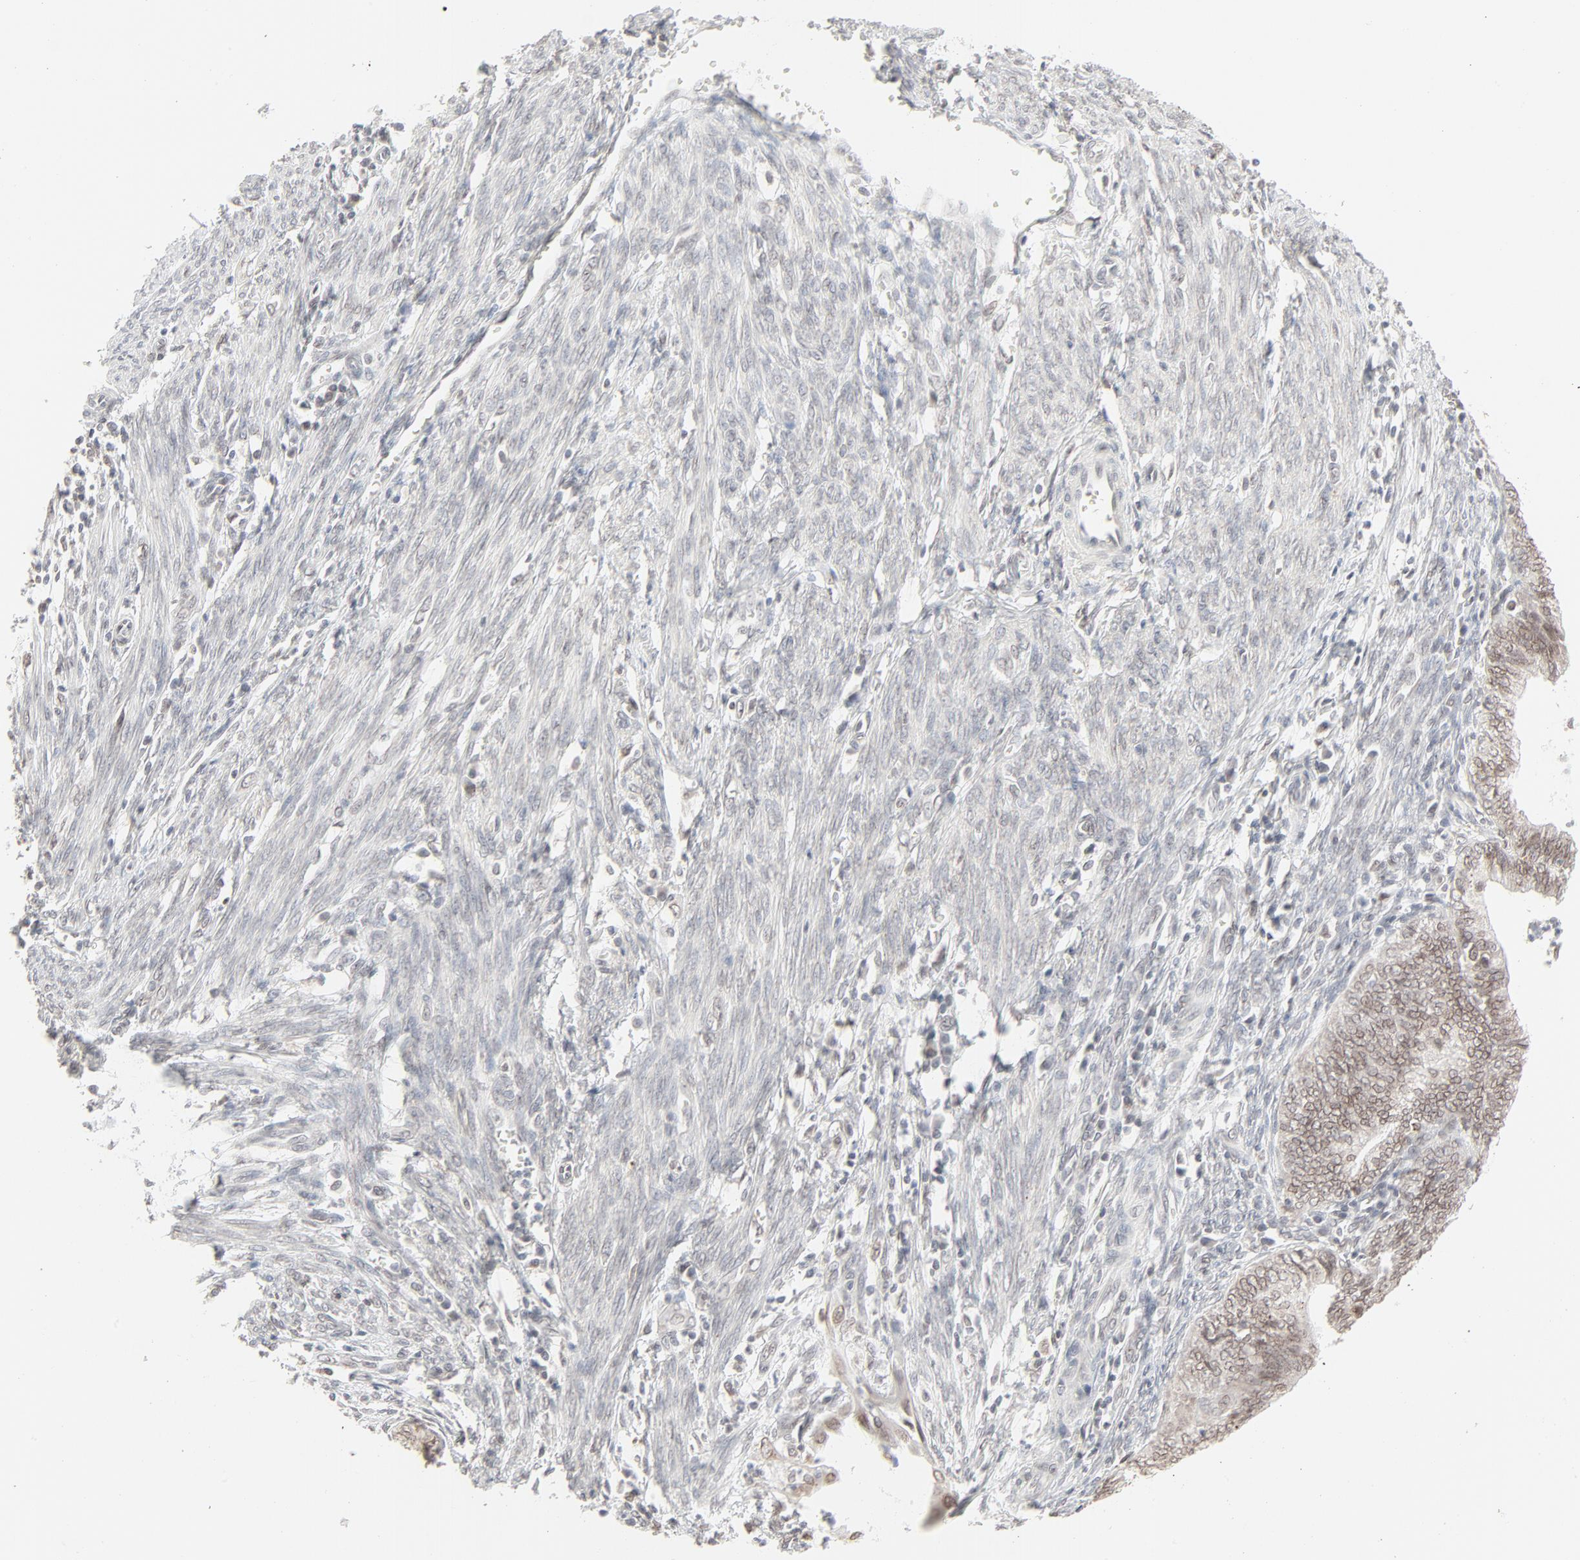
{"staining": {"intensity": "weak", "quantity": "25%-75%", "location": "cytoplasmic/membranous,nuclear"}, "tissue": "endometrial cancer", "cell_type": "Tumor cells", "image_type": "cancer", "snomed": [{"axis": "morphology", "description": "Adenocarcinoma, NOS"}, {"axis": "topography", "description": "Endometrium"}], "caption": "Weak cytoplasmic/membranous and nuclear positivity for a protein is appreciated in approximately 25%-75% of tumor cells of endometrial cancer using immunohistochemistry.", "gene": "MAD1L1", "patient": {"sex": "female", "age": 66}}